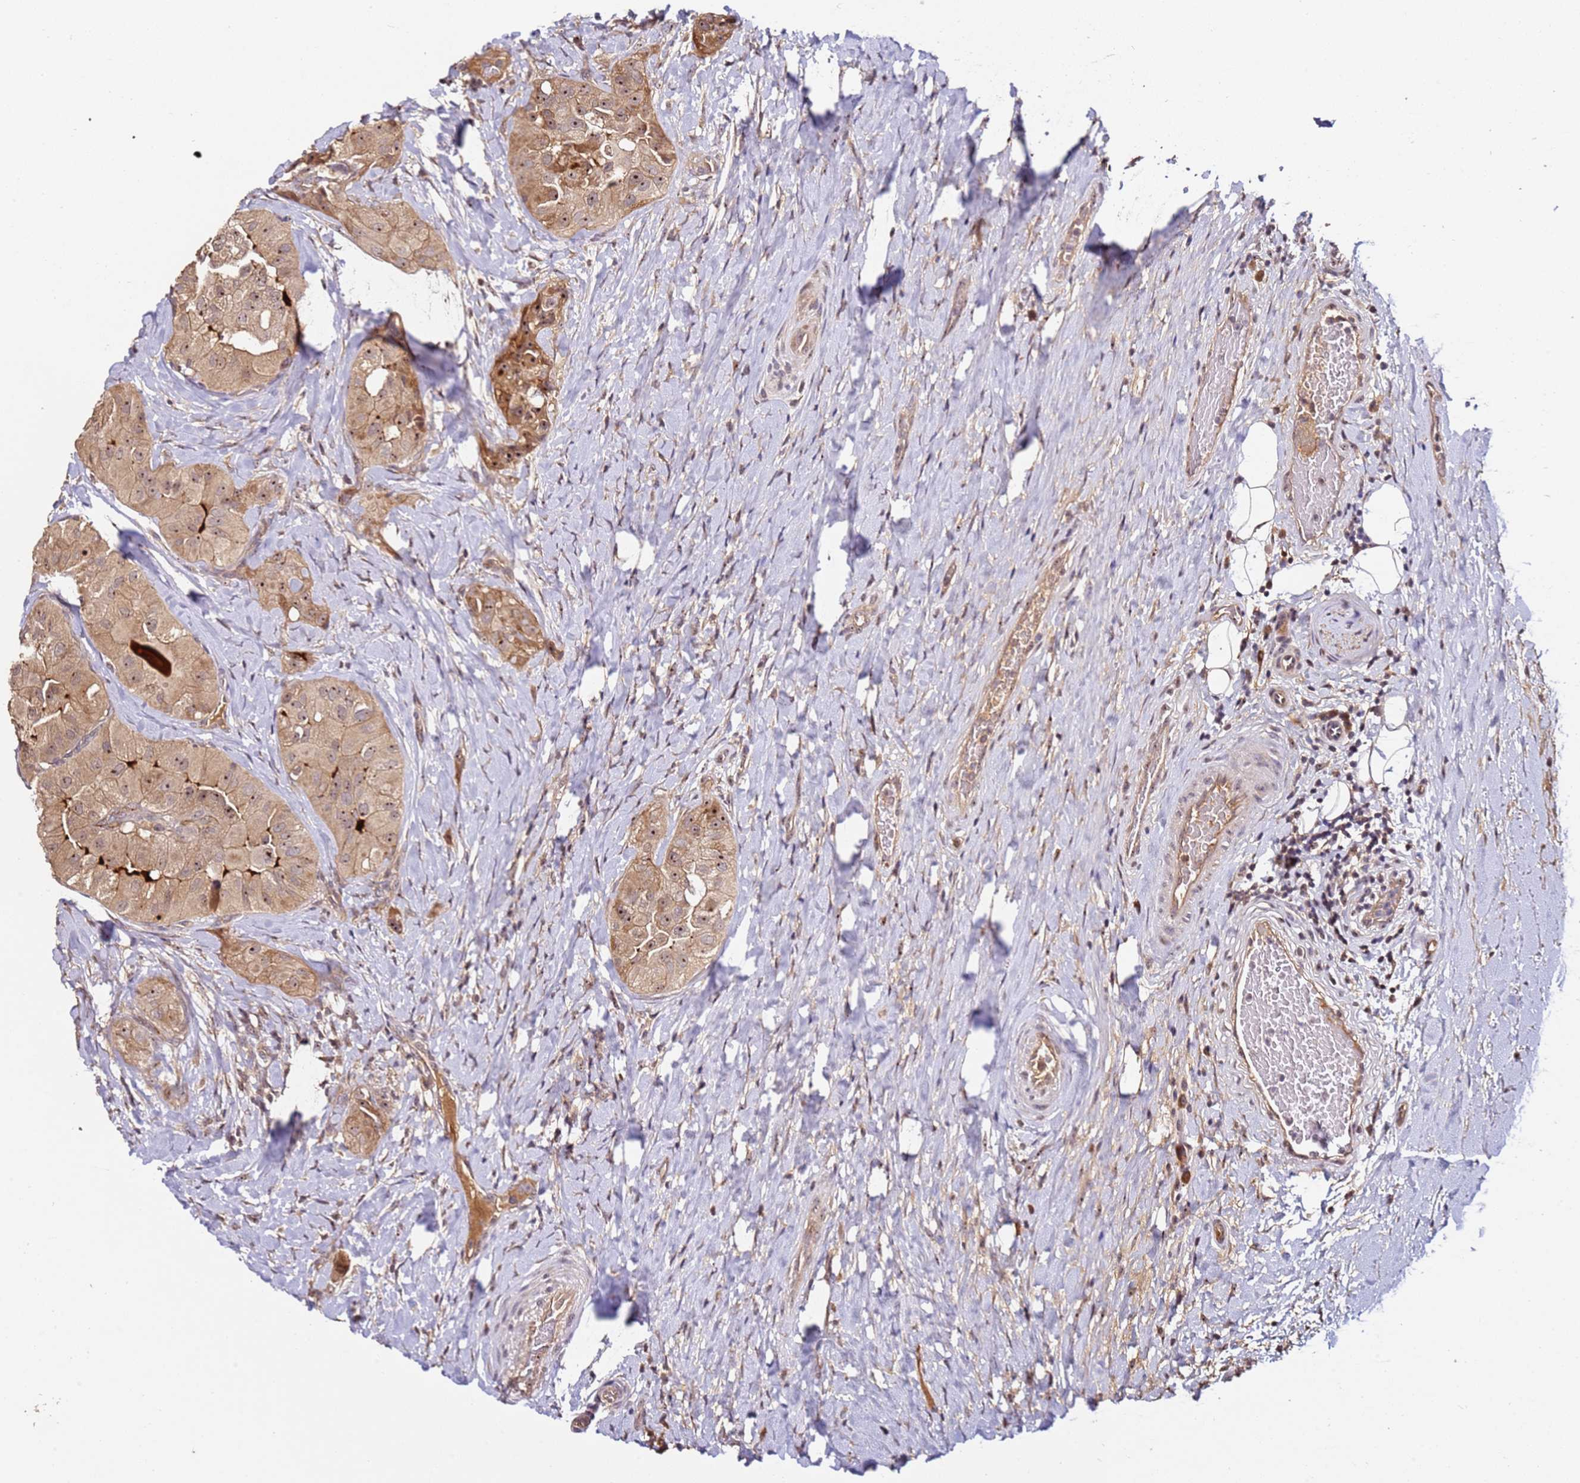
{"staining": {"intensity": "moderate", "quantity": ">75%", "location": "cytoplasmic/membranous,nuclear"}, "tissue": "thyroid cancer", "cell_type": "Tumor cells", "image_type": "cancer", "snomed": [{"axis": "morphology", "description": "Normal tissue, NOS"}, {"axis": "morphology", "description": "Papillary adenocarcinoma, NOS"}, {"axis": "topography", "description": "Thyroid gland"}], "caption": "This histopathology image displays immunohistochemistry (IHC) staining of human papillary adenocarcinoma (thyroid), with medium moderate cytoplasmic/membranous and nuclear staining in about >75% of tumor cells.", "gene": "DDX27", "patient": {"sex": "female", "age": 59}}